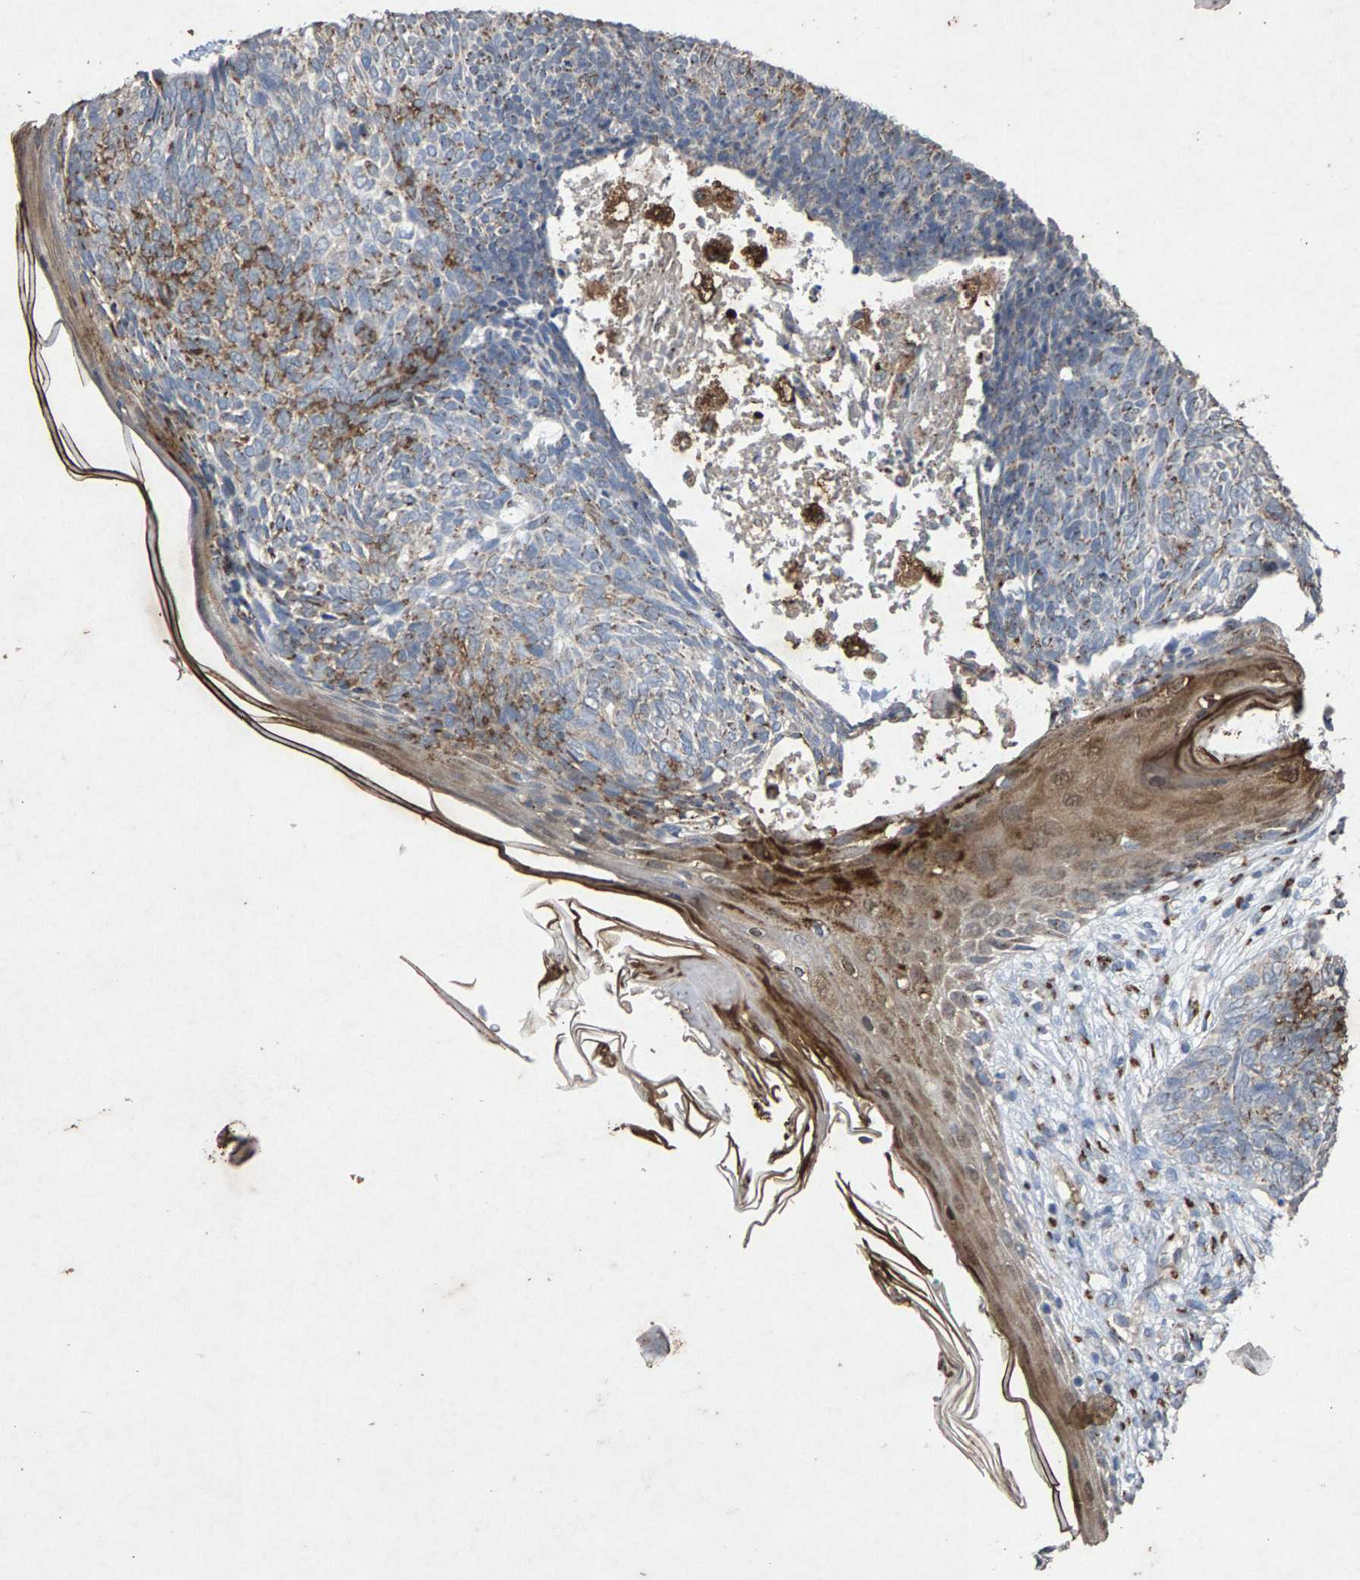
{"staining": {"intensity": "moderate", "quantity": "<25%", "location": "cytoplasmic/membranous"}, "tissue": "skin cancer", "cell_type": "Tumor cells", "image_type": "cancer", "snomed": [{"axis": "morphology", "description": "Basal cell carcinoma"}, {"axis": "topography", "description": "Skin"}], "caption": "Skin cancer (basal cell carcinoma) stained with a protein marker displays moderate staining in tumor cells.", "gene": "MAN2A1", "patient": {"sex": "female", "age": 84}}